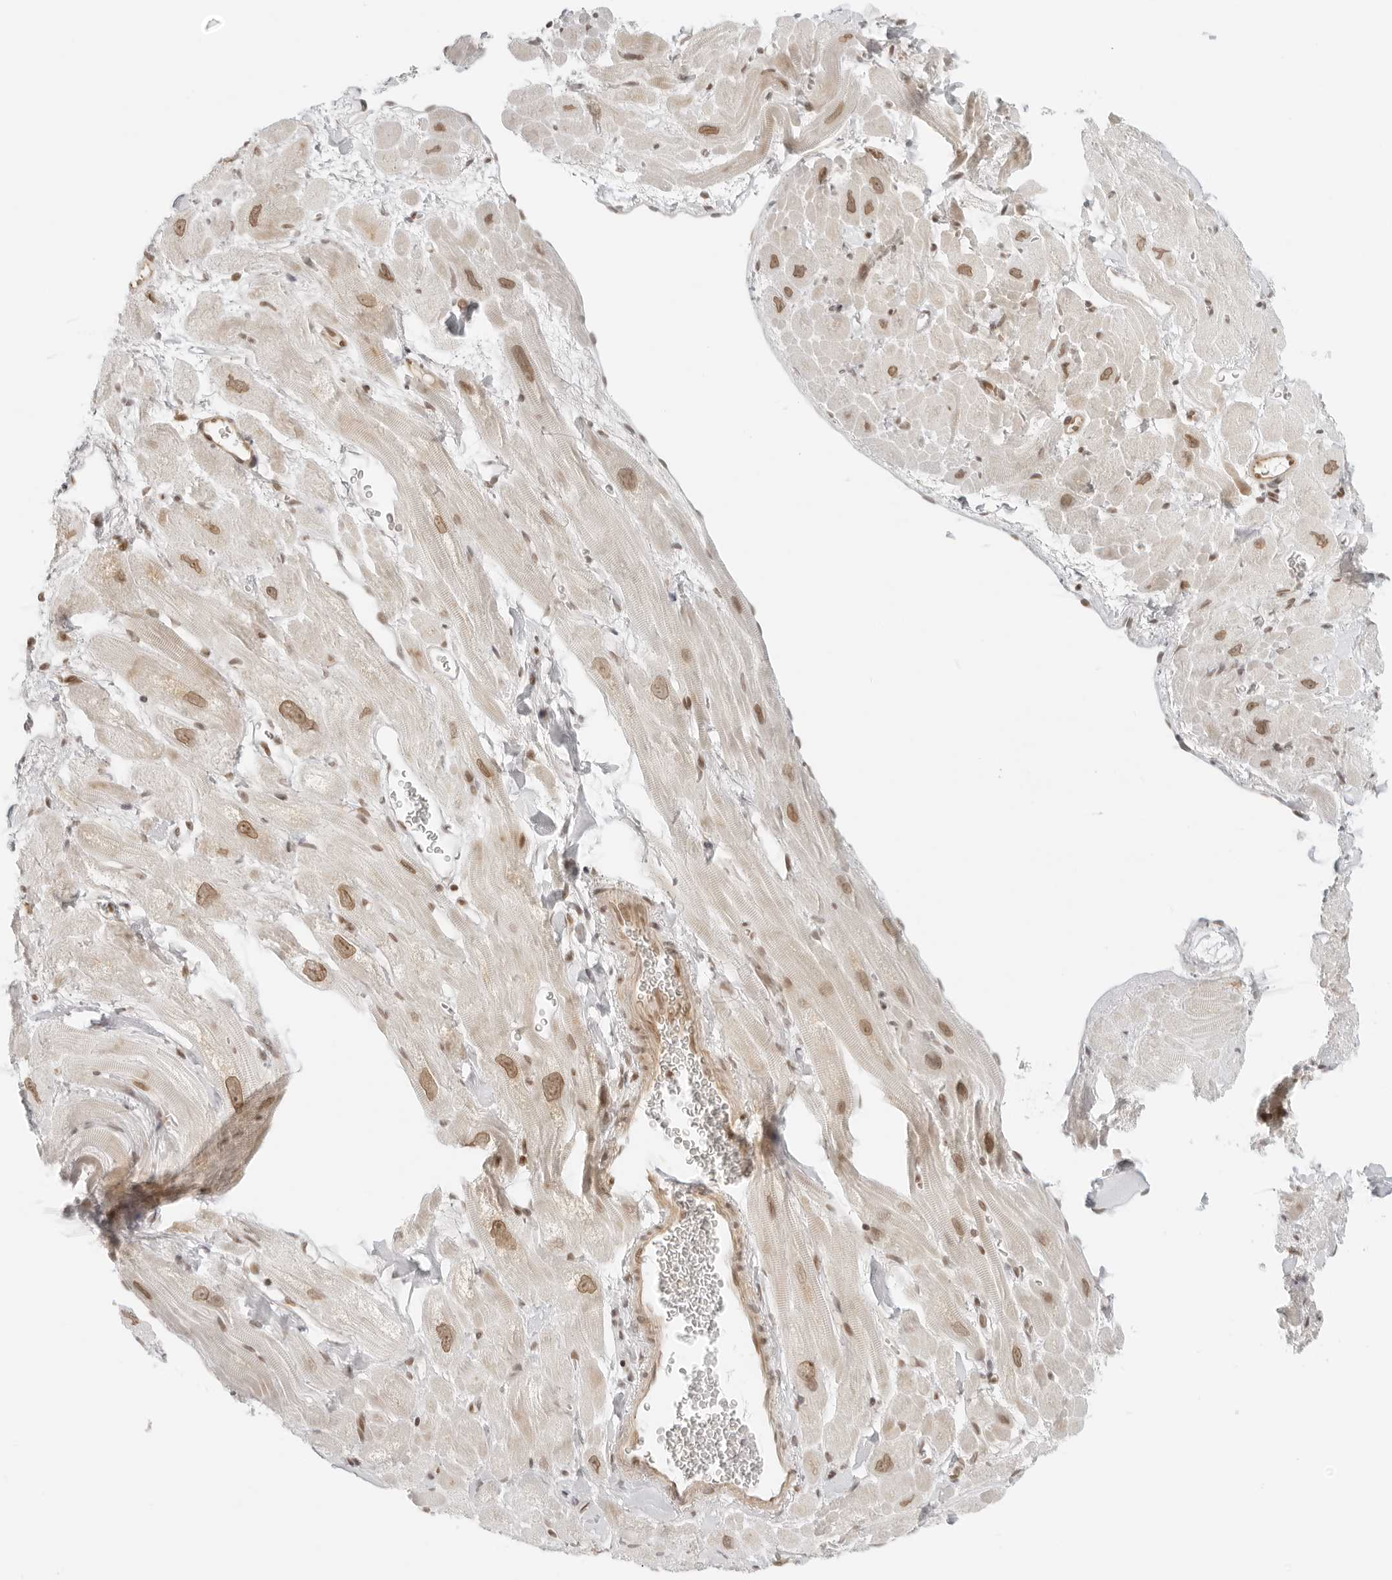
{"staining": {"intensity": "moderate", "quantity": "<25%", "location": "cytoplasmic/membranous,nuclear"}, "tissue": "heart muscle", "cell_type": "Cardiomyocytes", "image_type": "normal", "snomed": [{"axis": "morphology", "description": "Normal tissue, NOS"}, {"axis": "topography", "description": "Heart"}], "caption": "Protein expression analysis of benign human heart muscle reveals moderate cytoplasmic/membranous,nuclear positivity in approximately <25% of cardiomyocytes. (DAB IHC with brightfield microscopy, high magnification).", "gene": "RCC1", "patient": {"sex": "male", "age": 49}}